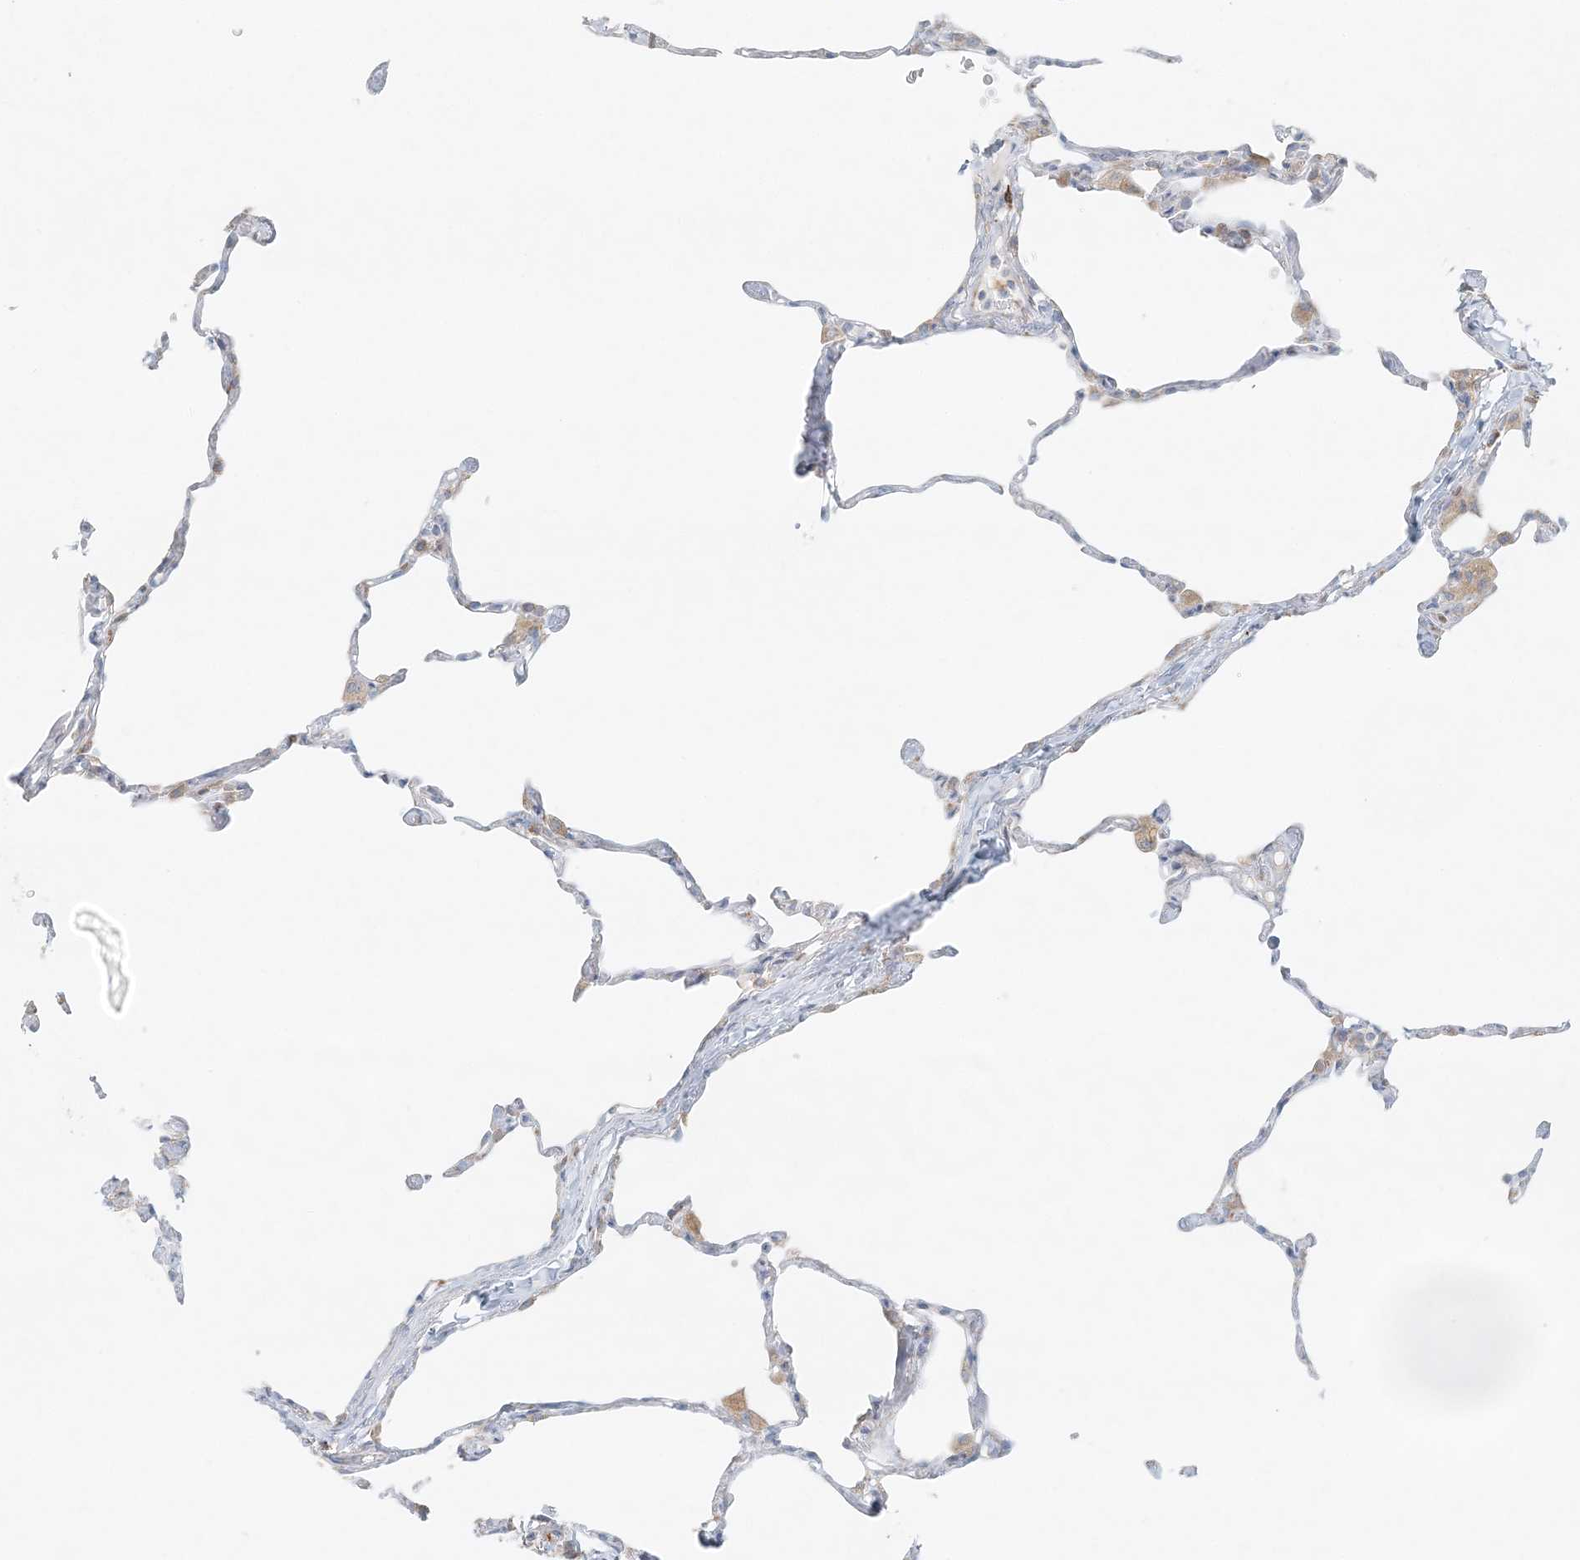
{"staining": {"intensity": "negative", "quantity": "none", "location": "none"}, "tissue": "lung", "cell_type": "Alveolar cells", "image_type": "normal", "snomed": [{"axis": "morphology", "description": "Normal tissue, NOS"}, {"axis": "topography", "description": "Lung"}], "caption": "An immunohistochemistry (IHC) micrograph of normal lung is shown. There is no staining in alveolar cells of lung.", "gene": "STK11IP", "patient": {"sex": "male", "age": 65}}